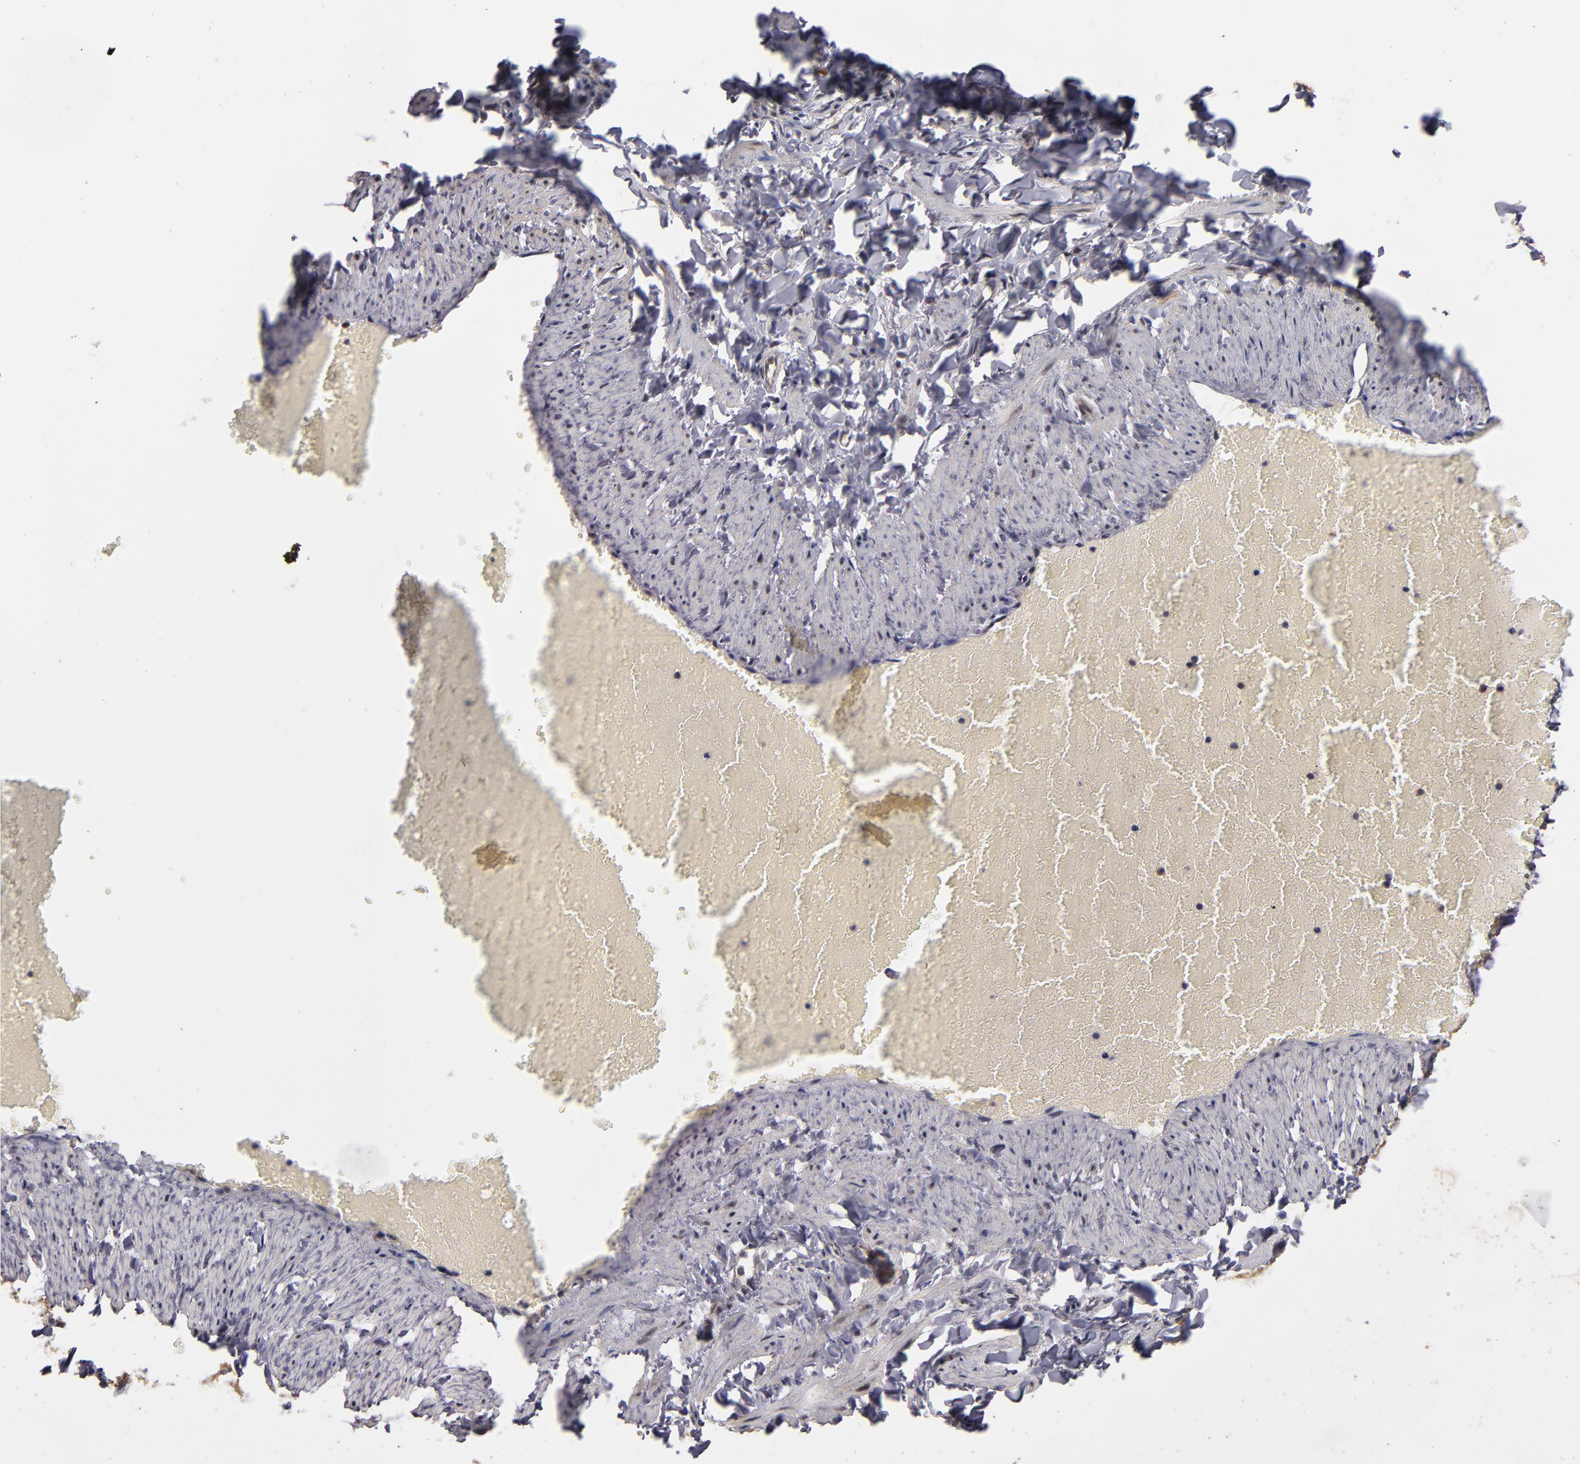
{"staining": {"intensity": "moderate", "quantity": ">75%", "location": "nuclear"}, "tissue": "adipose tissue", "cell_type": "Adipocytes", "image_type": "normal", "snomed": [{"axis": "morphology", "description": "Normal tissue, NOS"}, {"axis": "topography", "description": "Vascular tissue"}], "caption": "IHC of benign adipose tissue exhibits medium levels of moderate nuclear positivity in about >75% of adipocytes. The protein of interest is stained brown, and the nuclei are stained in blue (DAB (3,3'-diaminobenzidine) IHC with brightfield microscopy, high magnification).", "gene": "CUL5", "patient": {"sex": "male", "age": 41}}